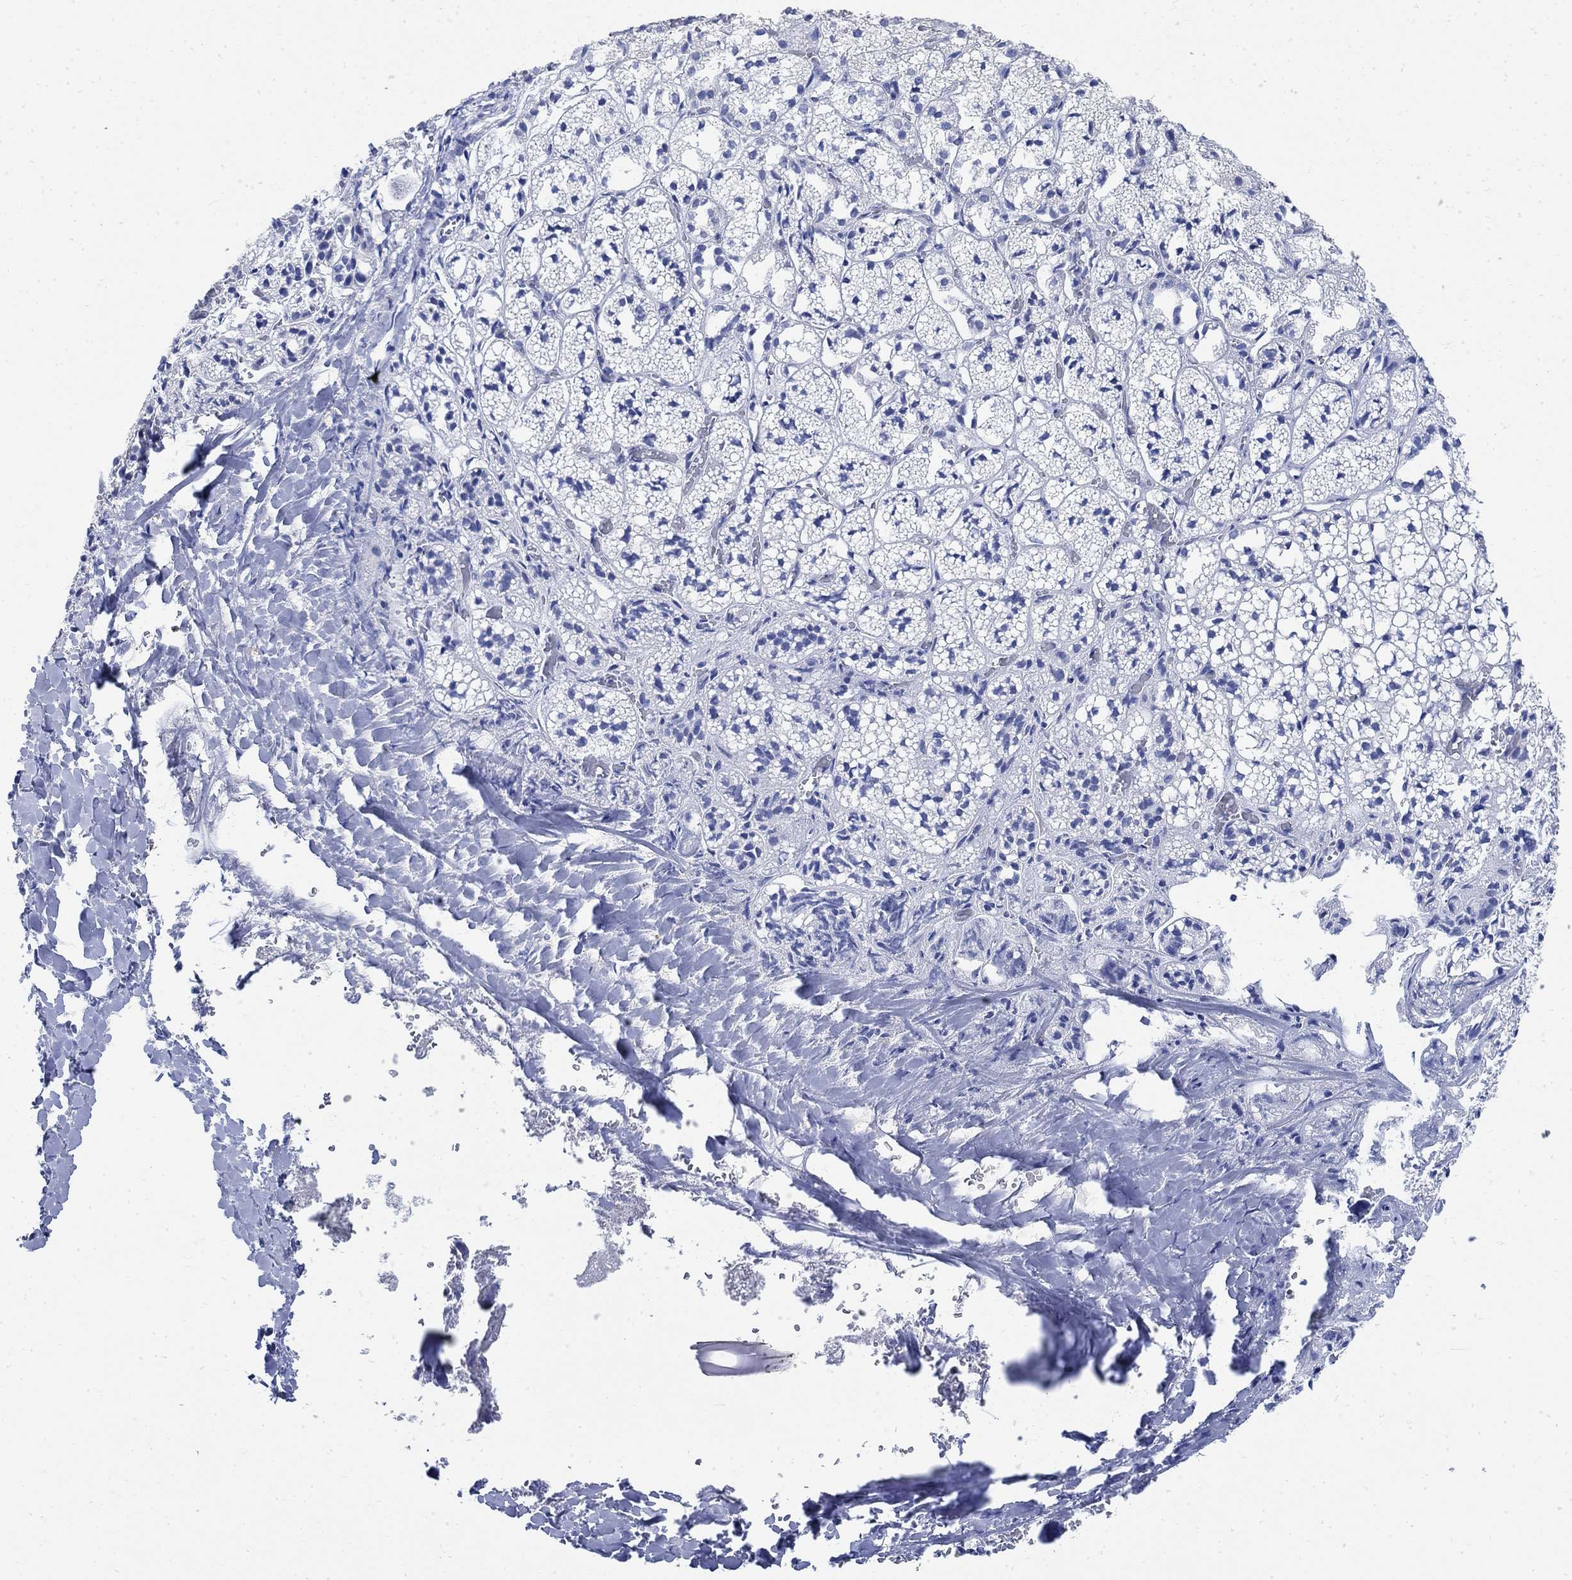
{"staining": {"intensity": "negative", "quantity": "none", "location": "none"}, "tissue": "adrenal gland", "cell_type": "Glandular cells", "image_type": "normal", "snomed": [{"axis": "morphology", "description": "Normal tissue, NOS"}, {"axis": "topography", "description": "Adrenal gland"}], "caption": "Image shows no protein staining in glandular cells of normal adrenal gland.", "gene": "CAMK2N1", "patient": {"sex": "male", "age": 53}}